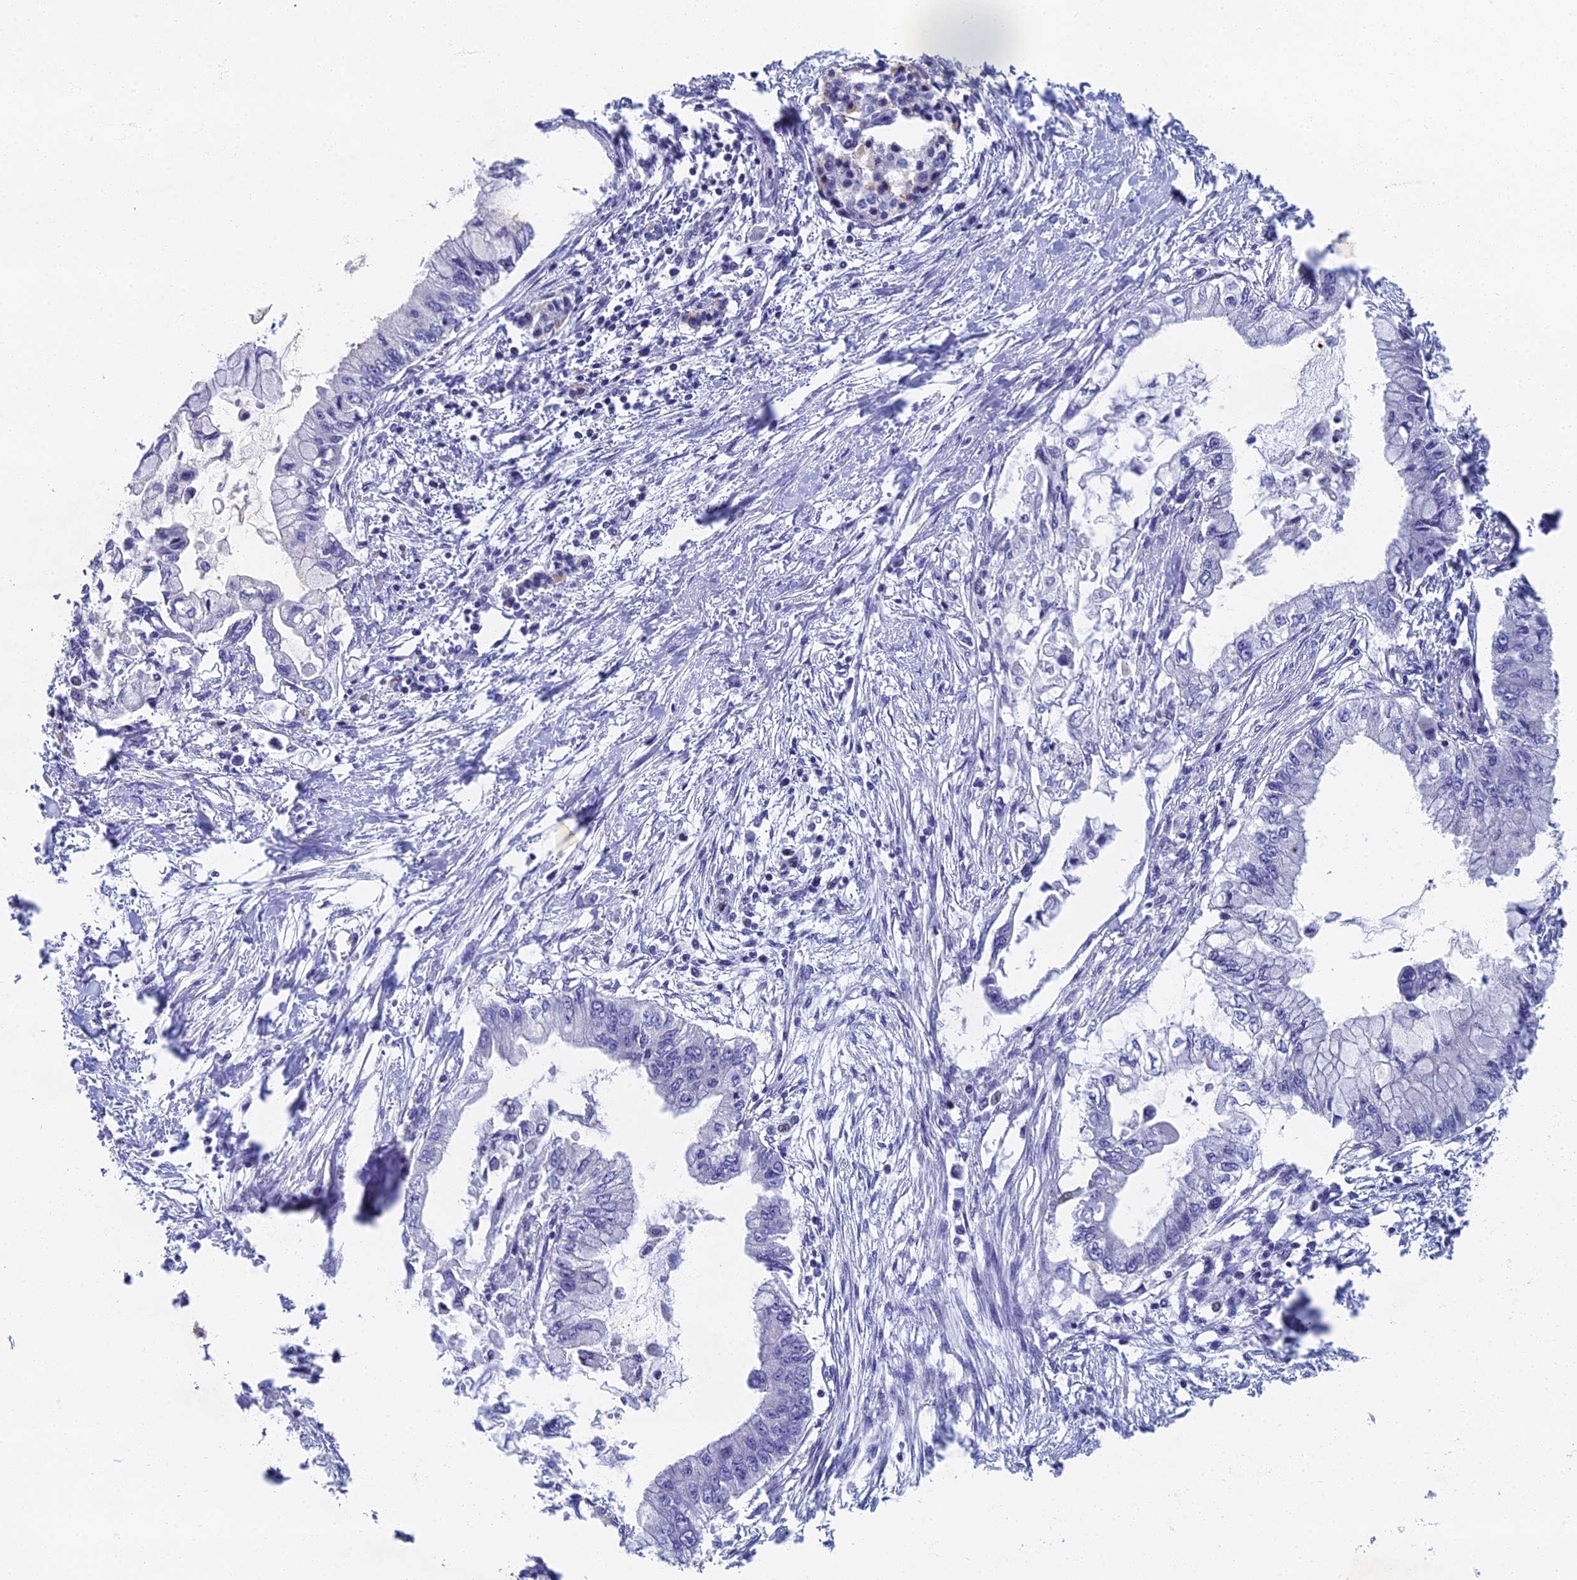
{"staining": {"intensity": "negative", "quantity": "none", "location": "none"}, "tissue": "pancreatic cancer", "cell_type": "Tumor cells", "image_type": "cancer", "snomed": [{"axis": "morphology", "description": "Adenocarcinoma, NOS"}, {"axis": "topography", "description": "Pancreas"}], "caption": "Human pancreatic adenocarcinoma stained for a protein using IHC shows no expression in tumor cells.", "gene": "SPIN4", "patient": {"sex": "male", "age": 48}}